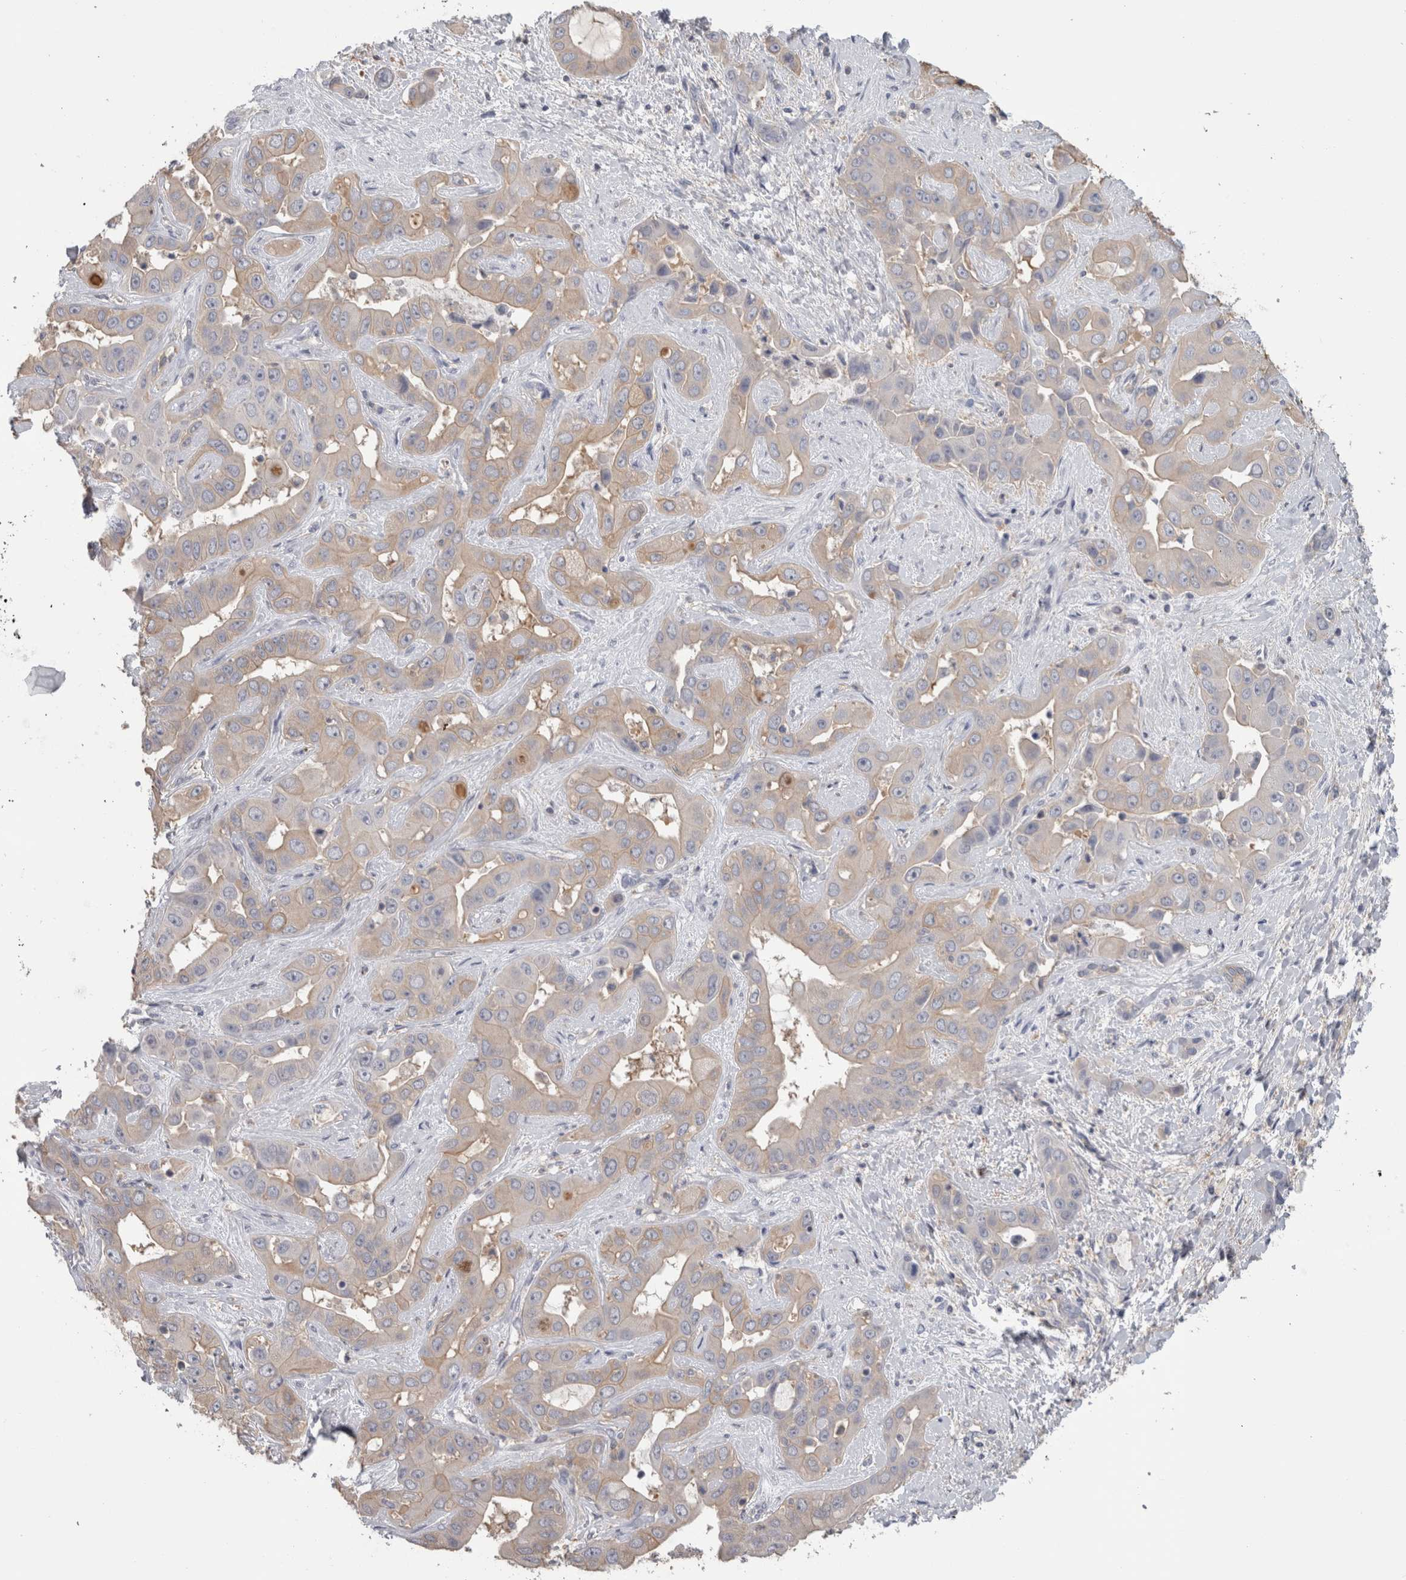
{"staining": {"intensity": "weak", "quantity": ">75%", "location": "cytoplasmic/membranous"}, "tissue": "liver cancer", "cell_type": "Tumor cells", "image_type": "cancer", "snomed": [{"axis": "morphology", "description": "Cholangiocarcinoma"}, {"axis": "topography", "description": "Liver"}], "caption": "Protein staining displays weak cytoplasmic/membranous expression in about >75% of tumor cells in cholangiocarcinoma (liver).", "gene": "SCRN1", "patient": {"sex": "female", "age": 52}}